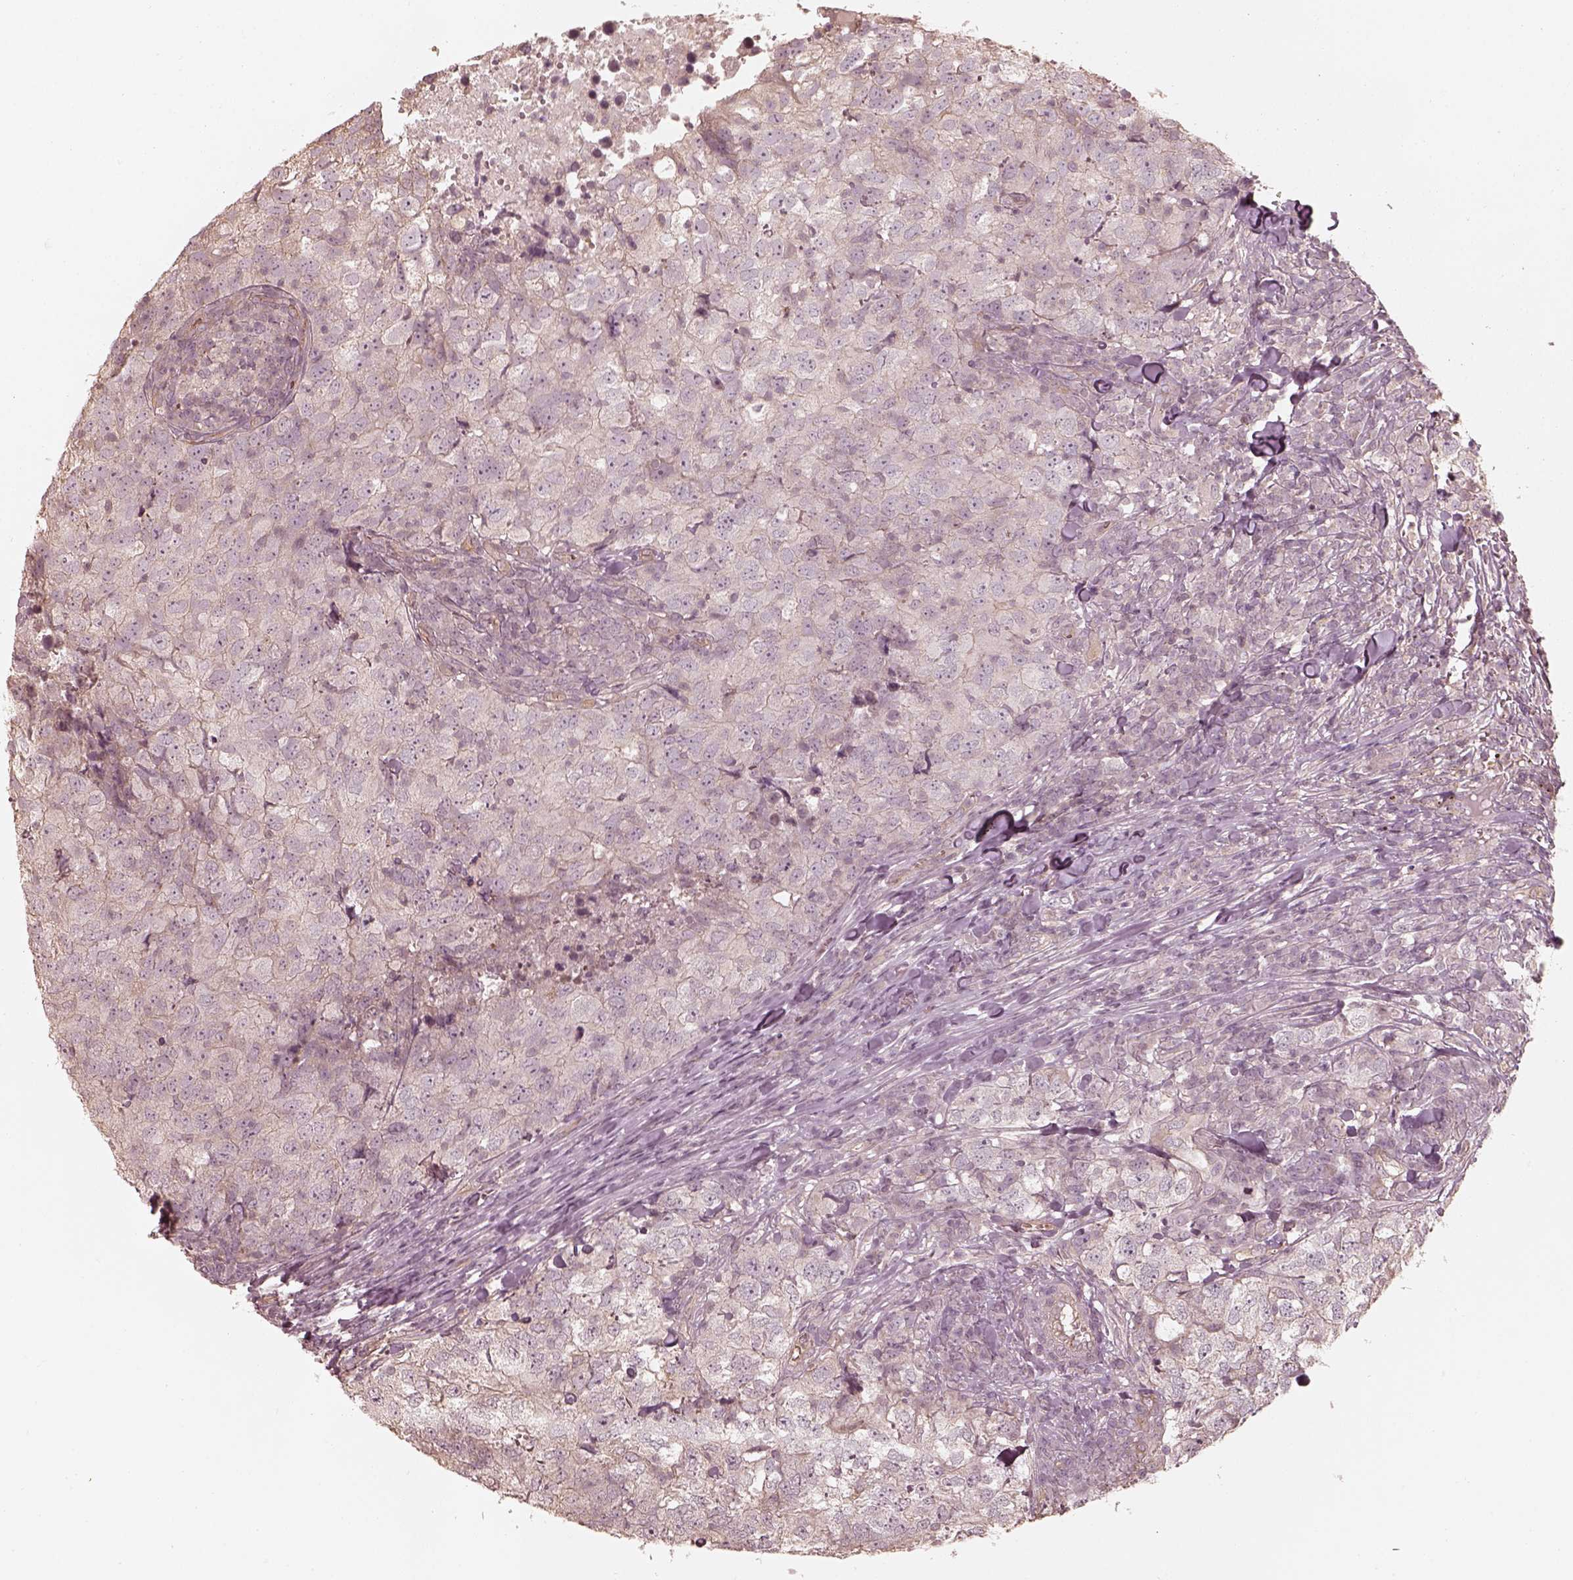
{"staining": {"intensity": "negative", "quantity": "none", "location": "none"}, "tissue": "breast cancer", "cell_type": "Tumor cells", "image_type": "cancer", "snomed": [{"axis": "morphology", "description": "Duct carcinoma"}, {"axis": "topography", "description": "Breast"}], "caption": "Tumor cells are negative for brown protein staining in breast cancer. Nuclei are stained in blue.", "gene": "KIF5C", "patient": {"sex": "female", "age": 30}}